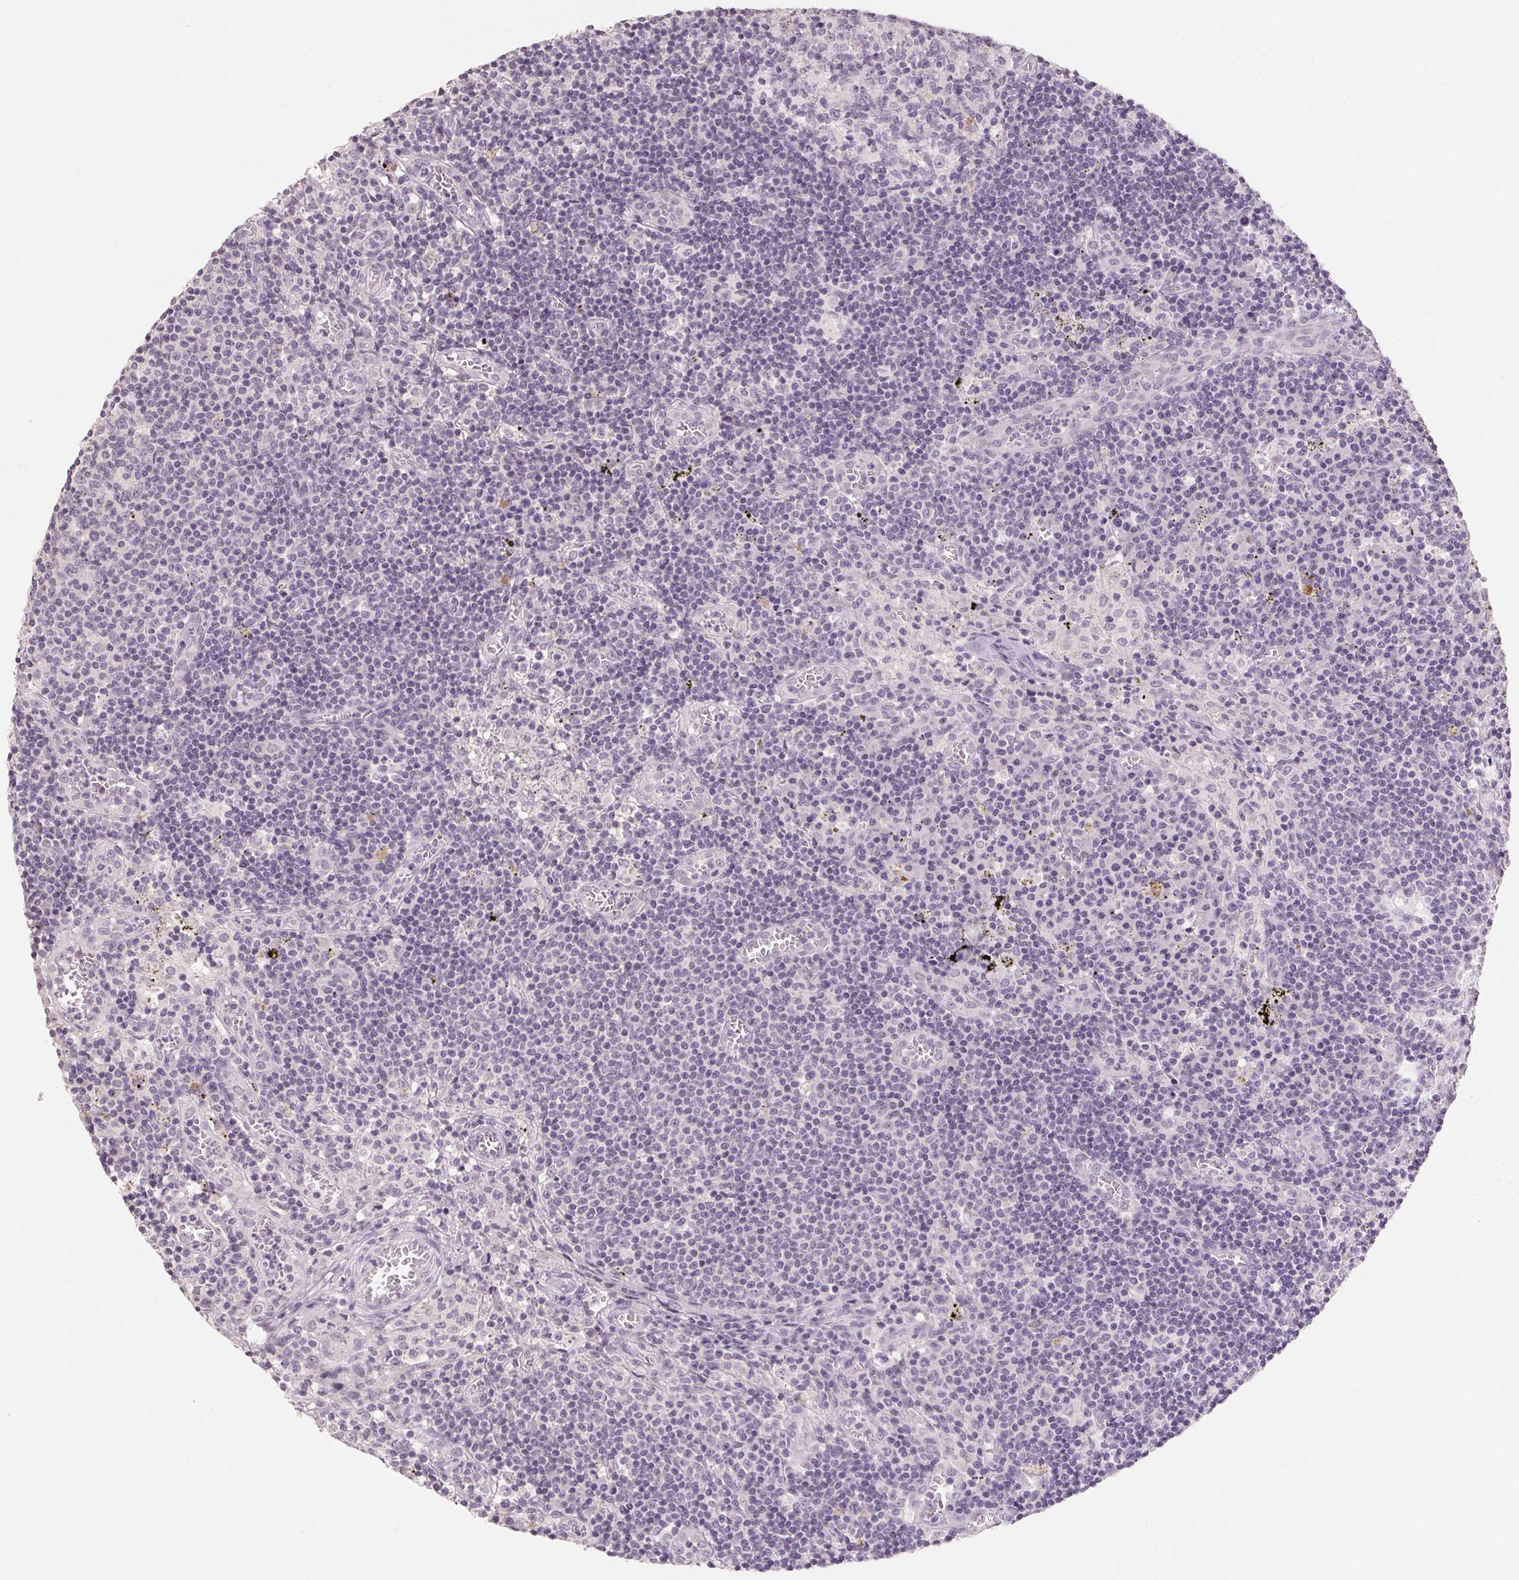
{"staining": {"intensity": "negative", "quantity": "none", "location": "none"}, "tissue": "lymph node", "cell_type": "Germinal center cells", "image_type": "normal", "snomed": [{"axis": "morphology", "description": "Normal tissue, NOS"}, {"axis": "topography", "description": "Lymph node"}], "caption": "Immunohistochemistry of unremarkable human lymph node shows no expression in germinal center cells.", "gene": "CAPZA3", "patient": {"sex": "male", "age": 62}}